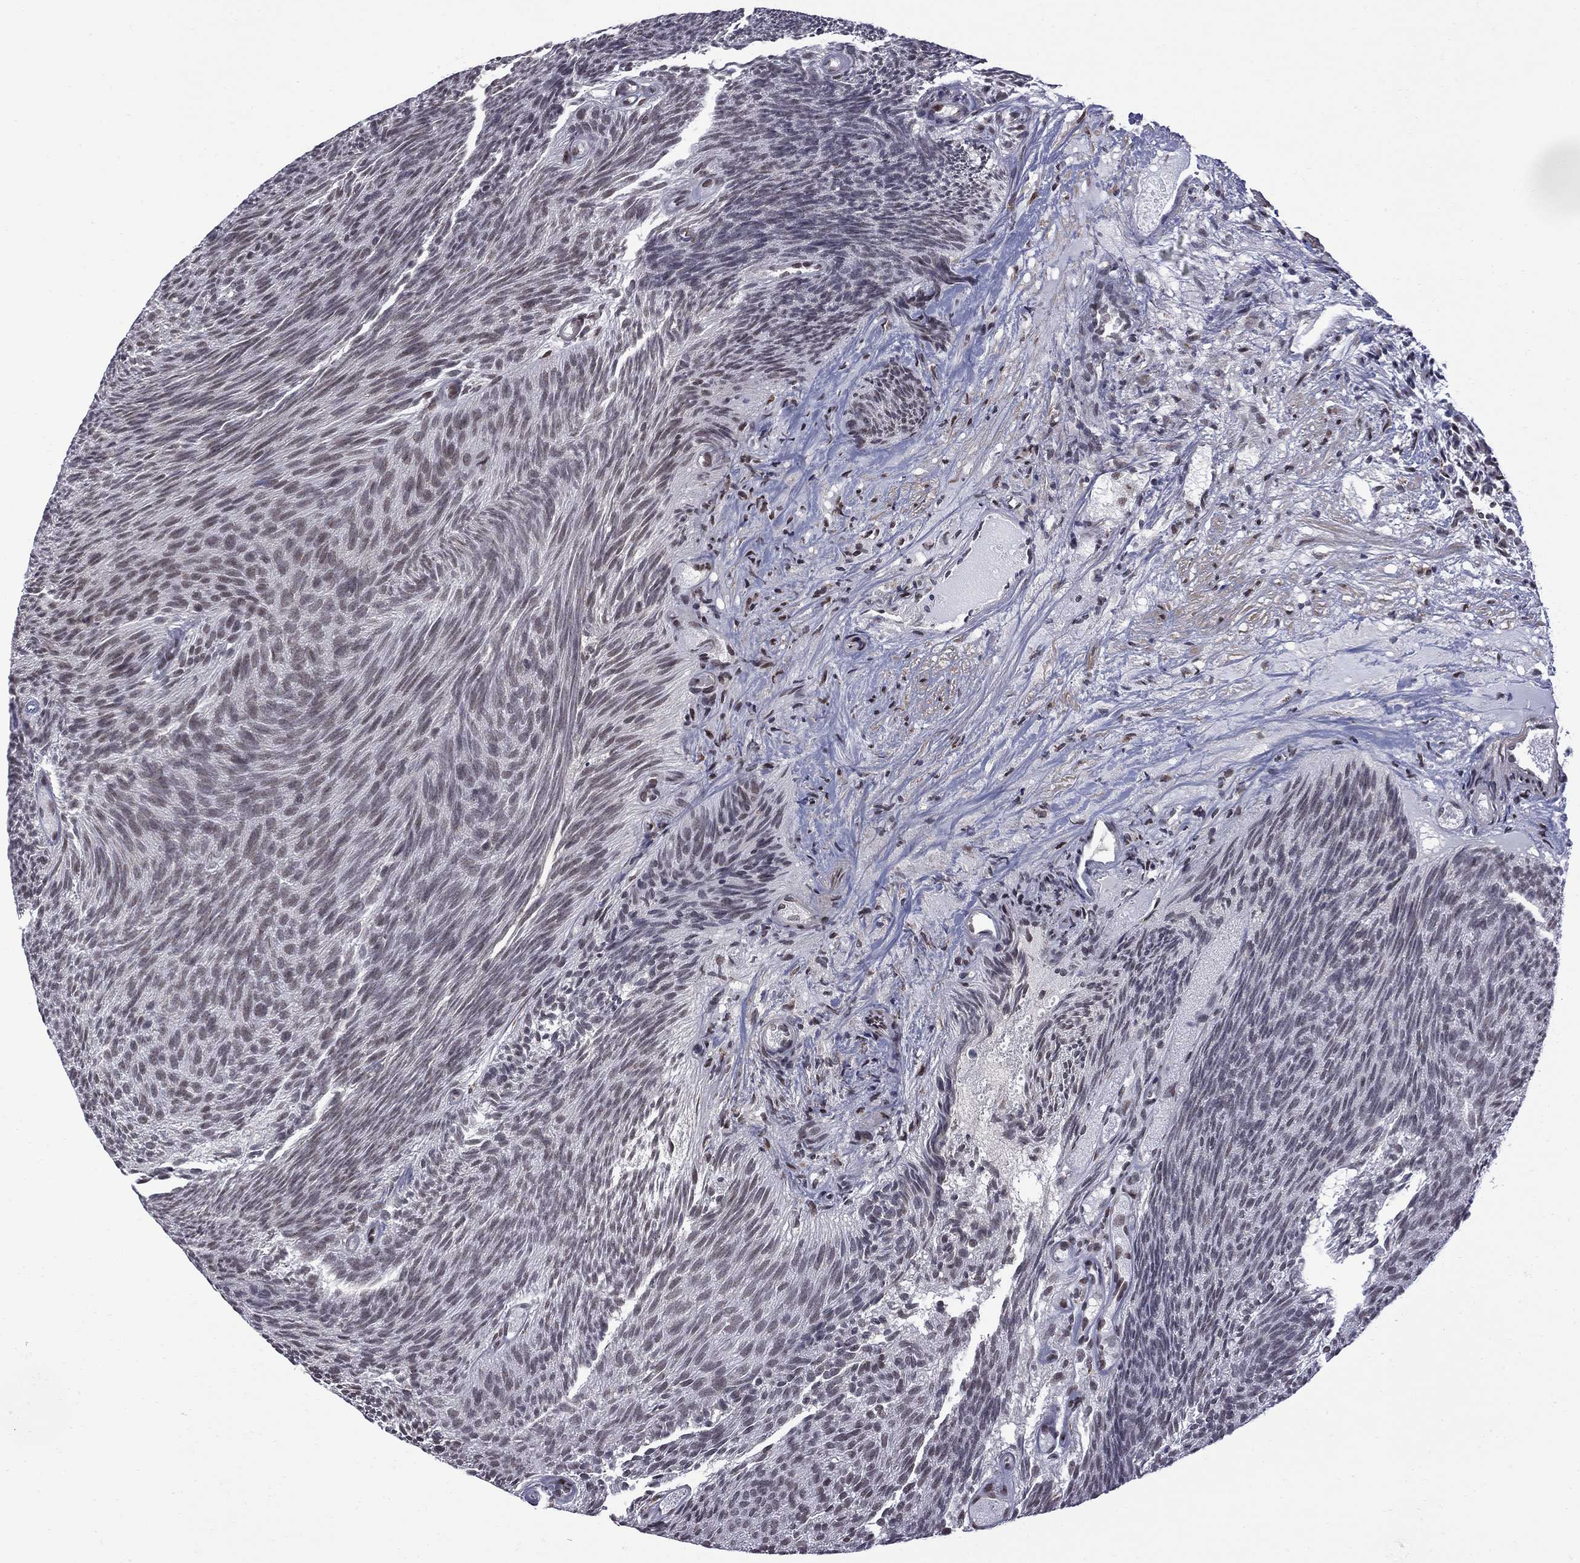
{"staining": {"intensity": "negative", "quantity": "none", "location": "none"}, "tissue": "urothelial cancer", "cell_type": "Tumor cells", "image_type": "cancer", "snomed": [{"axis": "morphology", "description": "Urothelial carcinoma, Low grade"}, {"axis": "topography", "description": "Urinary bladder"}], "caption": "A histopathology image of human urothelial carcinoma (low-grade) is negative for staining in tumor cells.", "gene": "BRF1", "patient": {"sex": "male", "age": 77}}